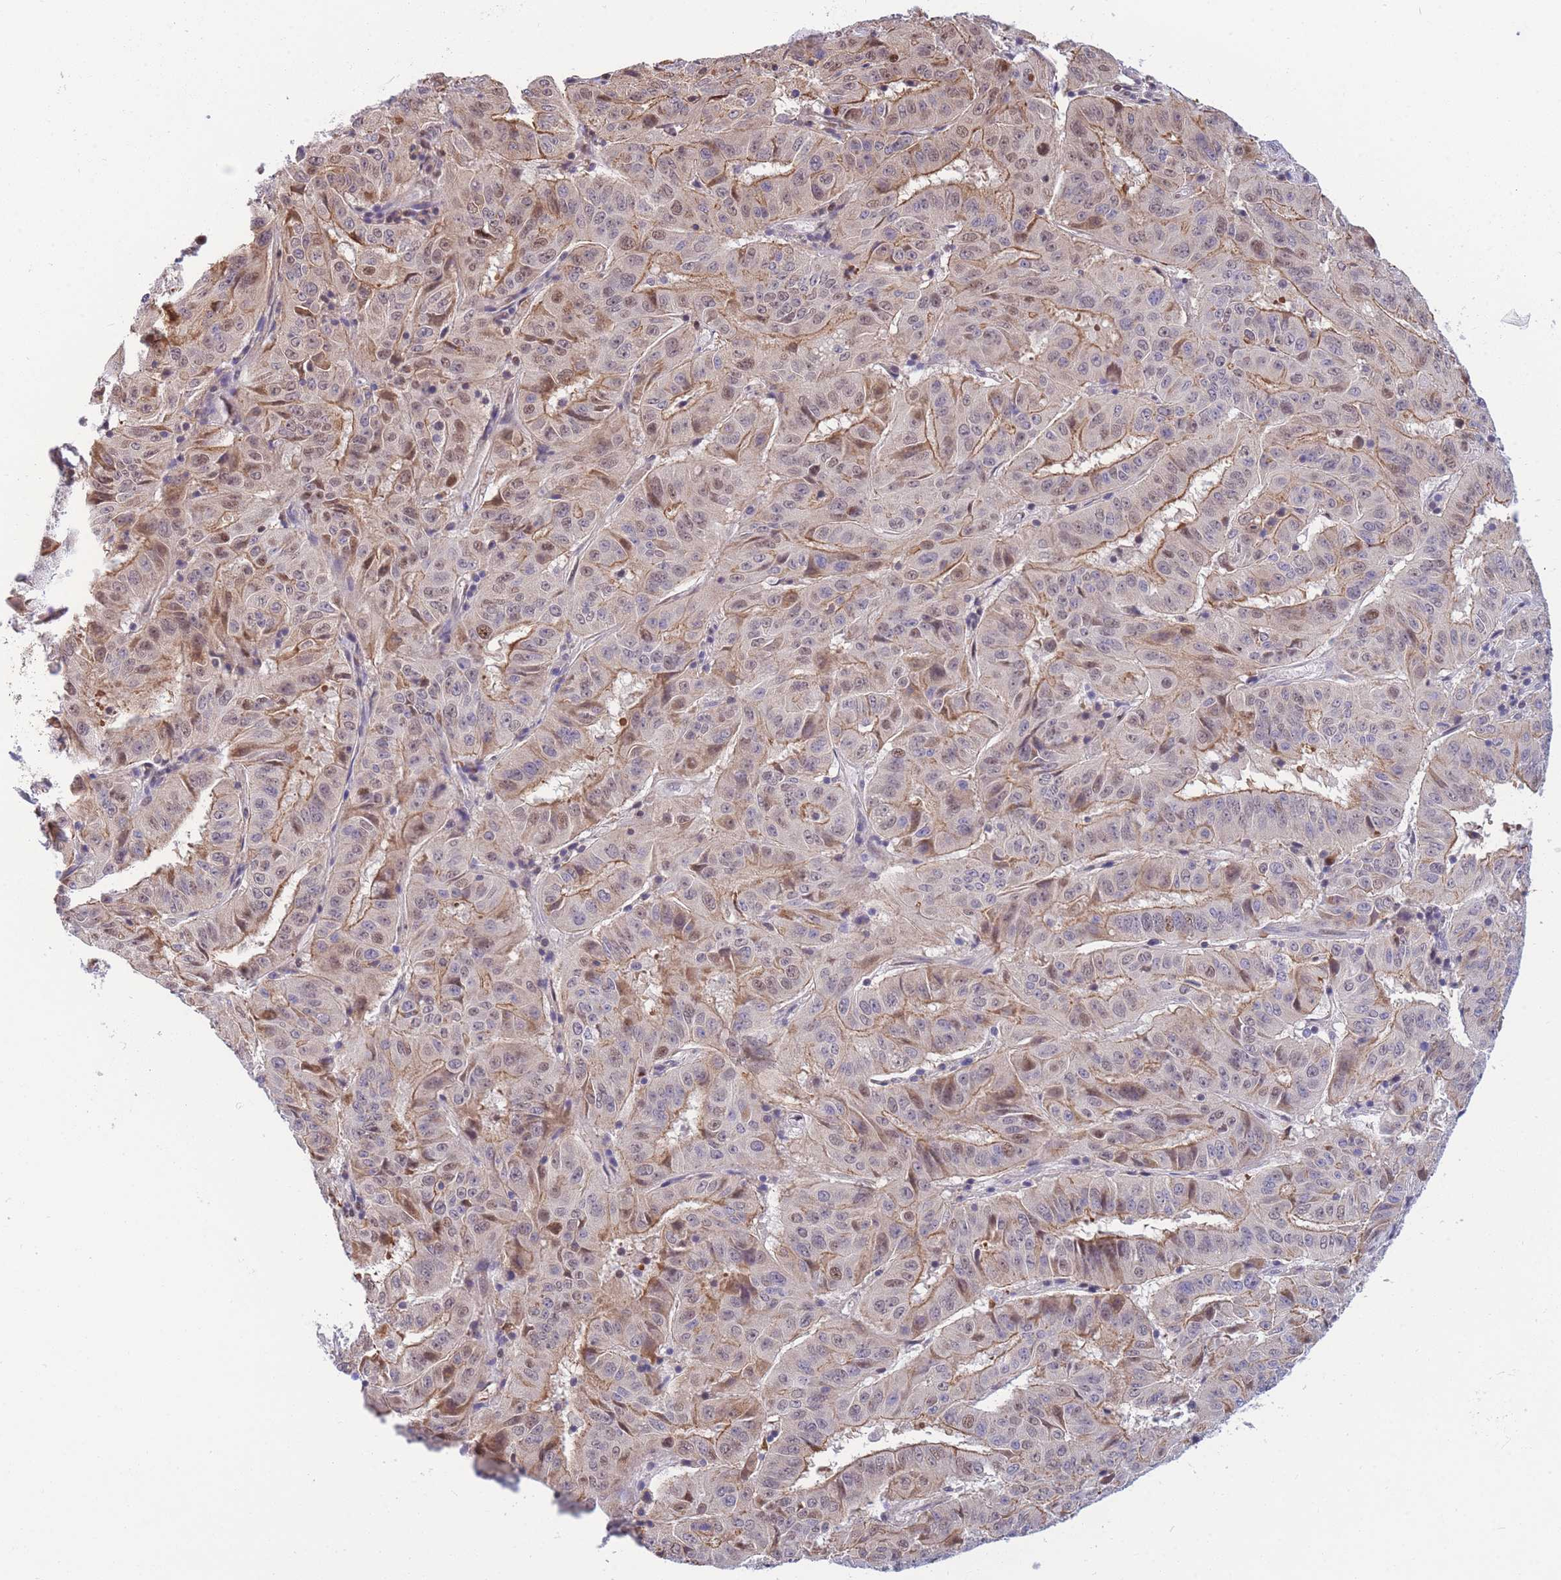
{"staining": {"intensity": "moderate", "quantity": ">75%", "location": "cytoplasmic/membranous,nuclear"}, "tissue": "pancreatic cancer", "cell_type": "Tumor cells", "image_type": "cancer", "snomed": [{"axis": "morphology", "description": "Adenocarcinoma, NOS"}, {"axis": "topography", "description": "Pancreas"}], "caption": "Immunohistochemistry (IHC) histopathology image of human pancreatic cancer stained for a protein (brown), which reveals medium levels of moderate cytoplasmic/membranous and nuclear expression in approximately >75% of tumor cells.", "gene": "CRACD", "patient": {"sex": "male", "age": 63}}